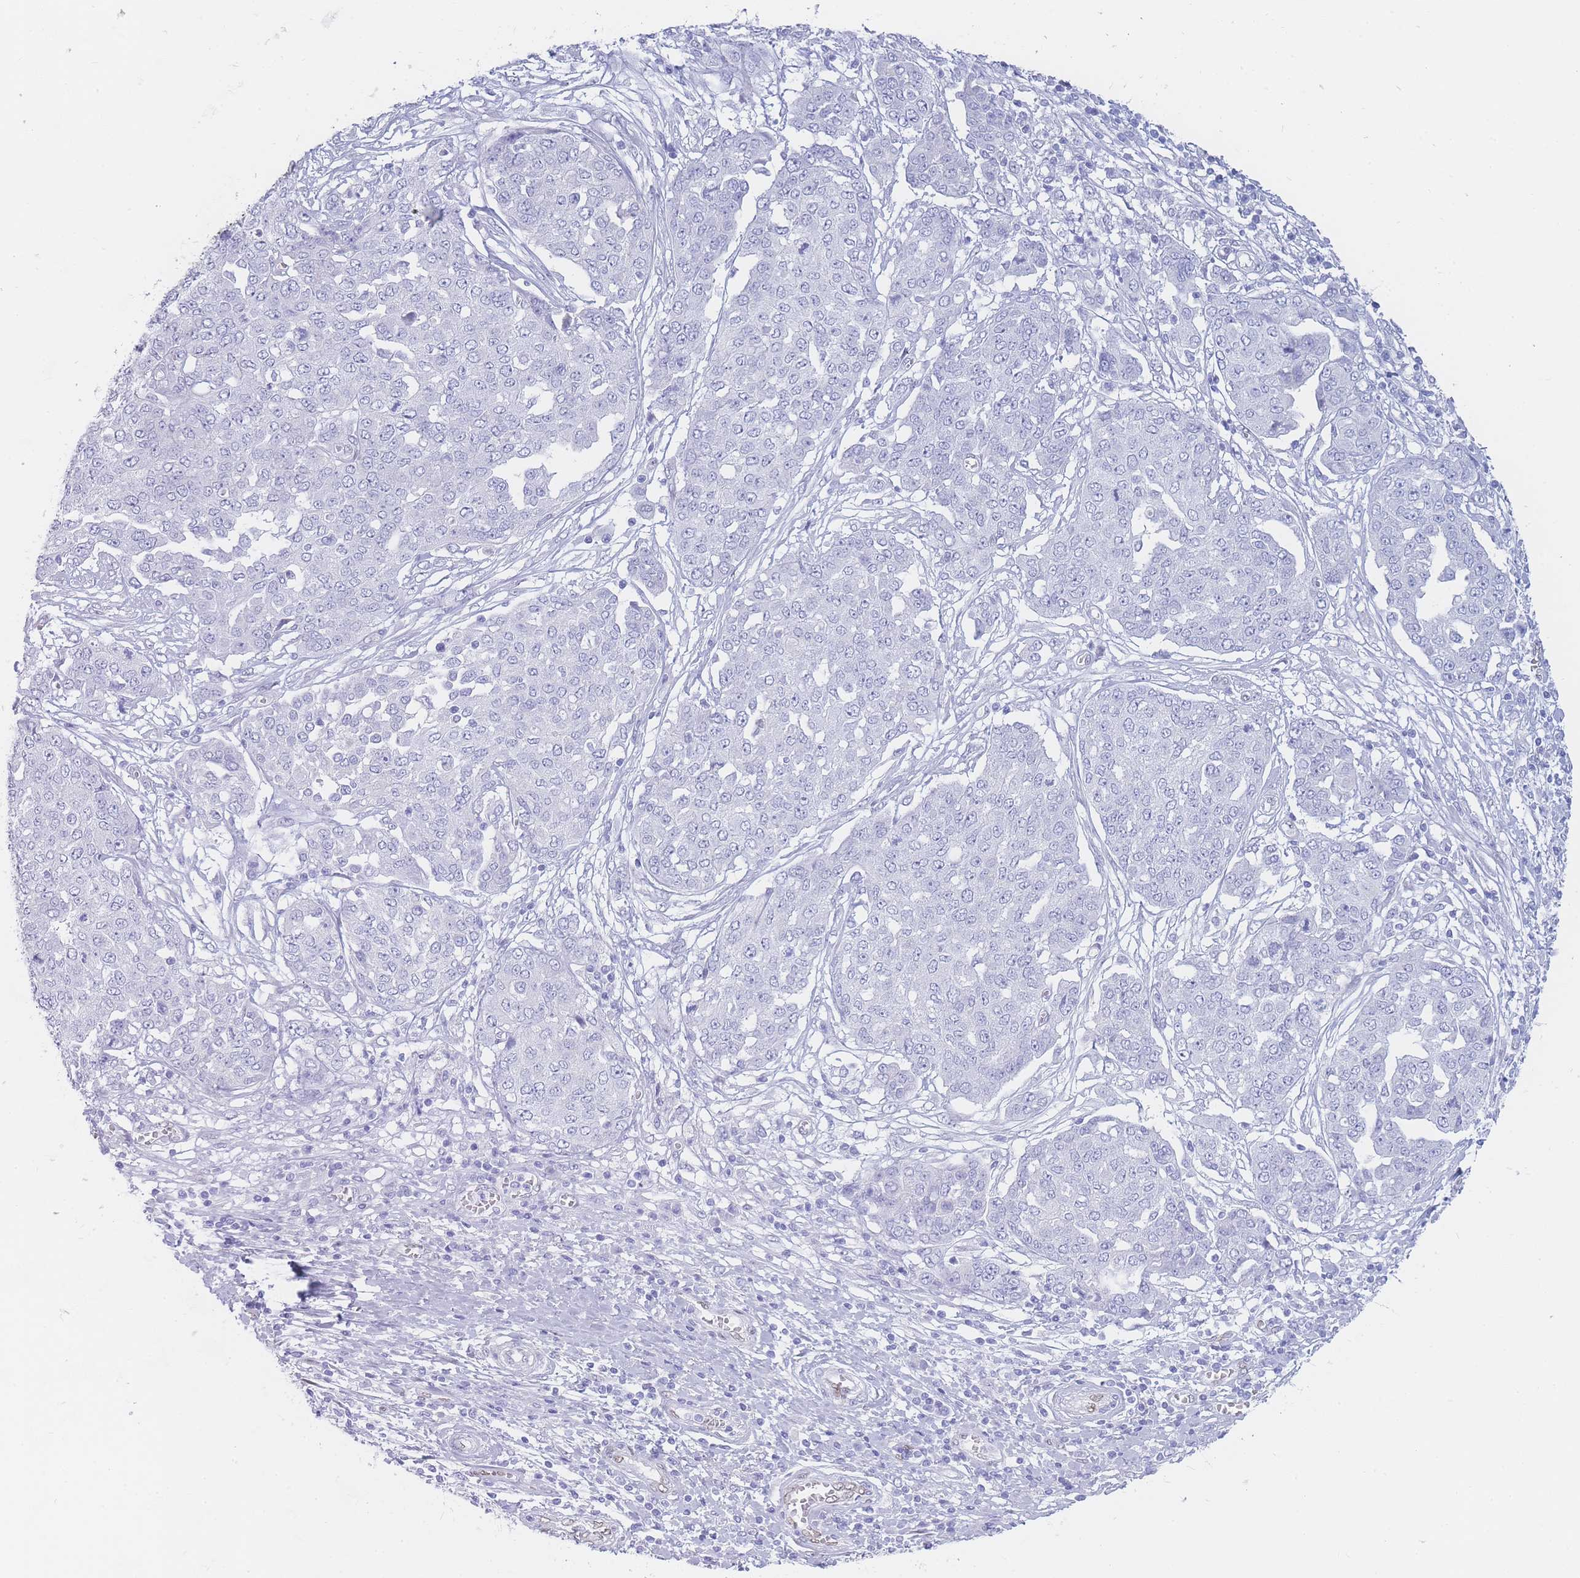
{"staining": {"intensity": "negative", "quantity": "none", "location": "none"}, "tissue": "ovarian cancer", "cell_type": "Tumor cells", "image_type": "cancer", "snomed": [{"axis": "morphology", "description": "Cystadenocarcinoma, serous, NOS"}, {"axis": "topography", "description": "Soft tissue"}, {"axis": "topography", "description": "Ovary"}], "caption": "Human ovarian cancer (serous cystadenocarcinoma) stained for a protein using immunohistochemistry shows no positivity in tumor cells.", "gene": "PSMB5", "patient": {"sex": "female", "age": 57}}